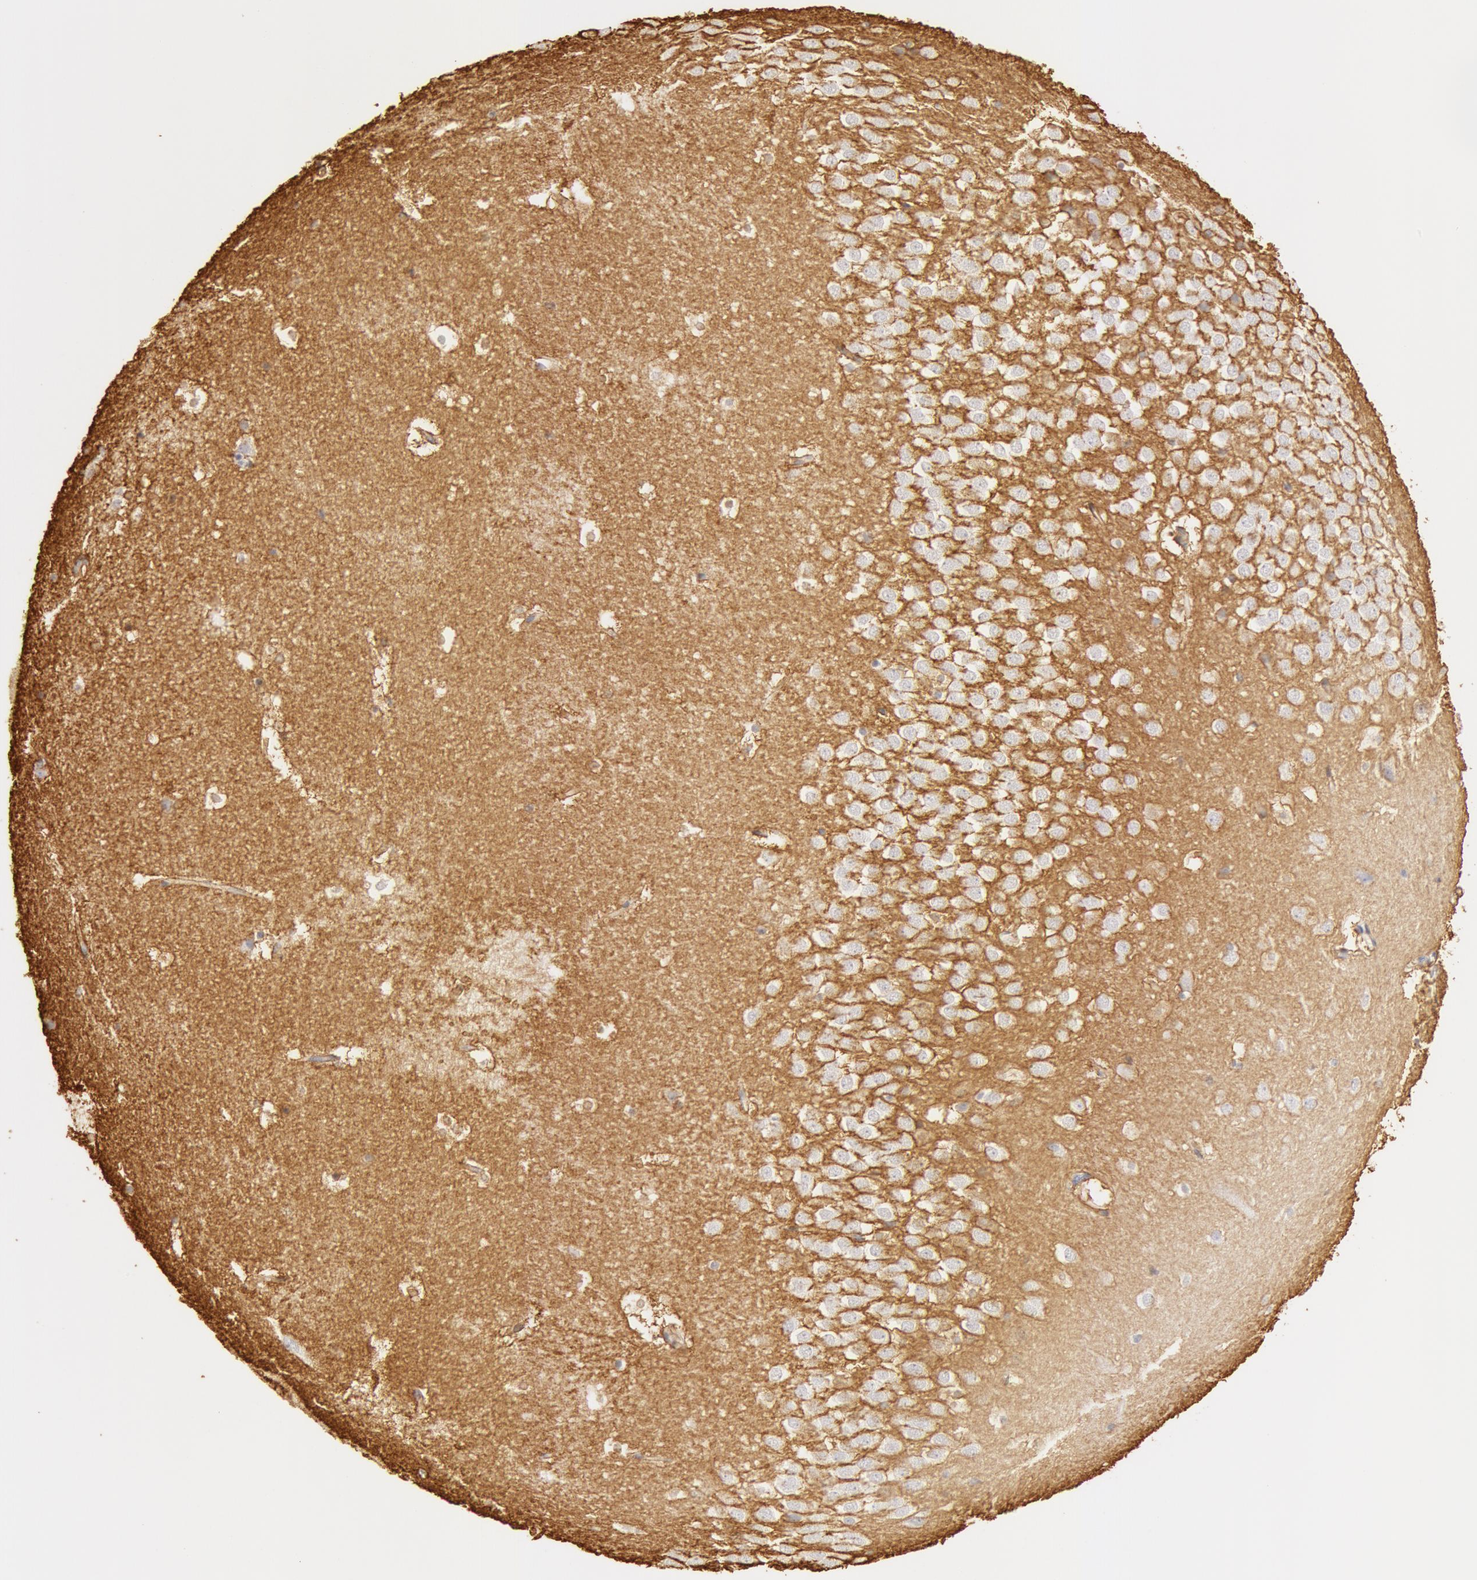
{"staining": {"intensity": "negative", "quantity": "none", "location": "none"}, "tissue": "hippocampus", "cell_type": "Glial cells", "image_type": "normal", "snomed": [{"axis": "morphology", "description": "Normal tissue, NOS"}, {"axis": "topography", "description": "Hippocampus"}], "caption": "Immunohistochemistry image of normal hippocampus stained for a protein (brown), which displays no expression in glial cells. (DAB (3,3'-diaminobenzidine) IHC, high magnification).", "gene": "AQP1", "patient": {"sex": "male", "age": 45}}